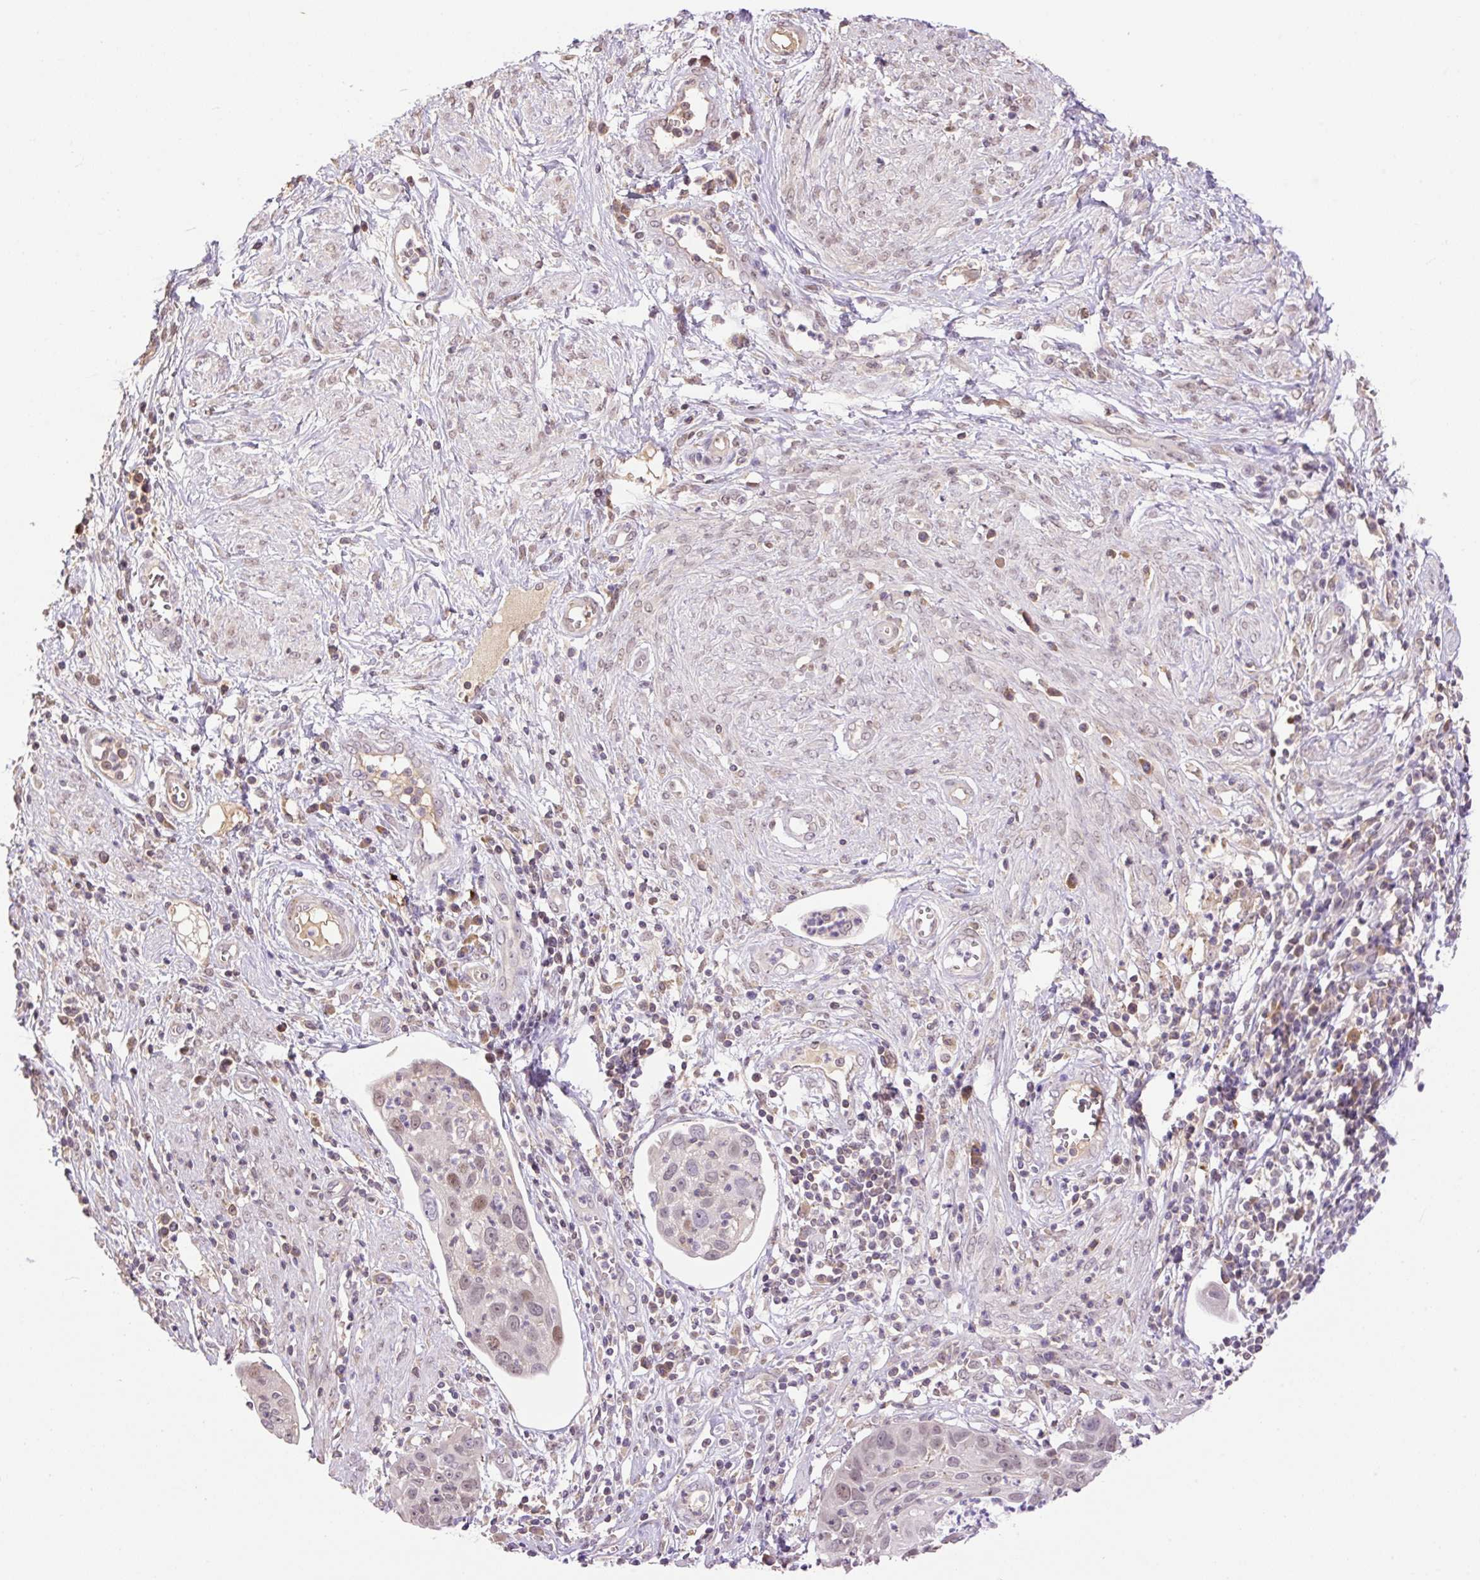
{"staining": {"intensity": "weak", "quantity": "<25%", "location": "nuclear"}, "tissue": "cervical cancer", "cell_type": "Tumor cells", "image_type": "cancer", "snomed": [{"axis": "morphology", "description": "Squamous cell carcinoma, NOS"}, {"axis": "topography", "description": "Cervix"}], "caption": "This is a histopathology image of immunohistochemistry (IHC) staining of cervical cancer (squamous cell carcinoma), which shows no expression in tumor cells. (Stains: DAB (3,3'-diaminobenzidine) IHC with hematoxylin counter stain, Microscopy: brightfield microscopy at high magnification).", "gene": "HABP4", "patient": {"sex": "female", "age": 36}}